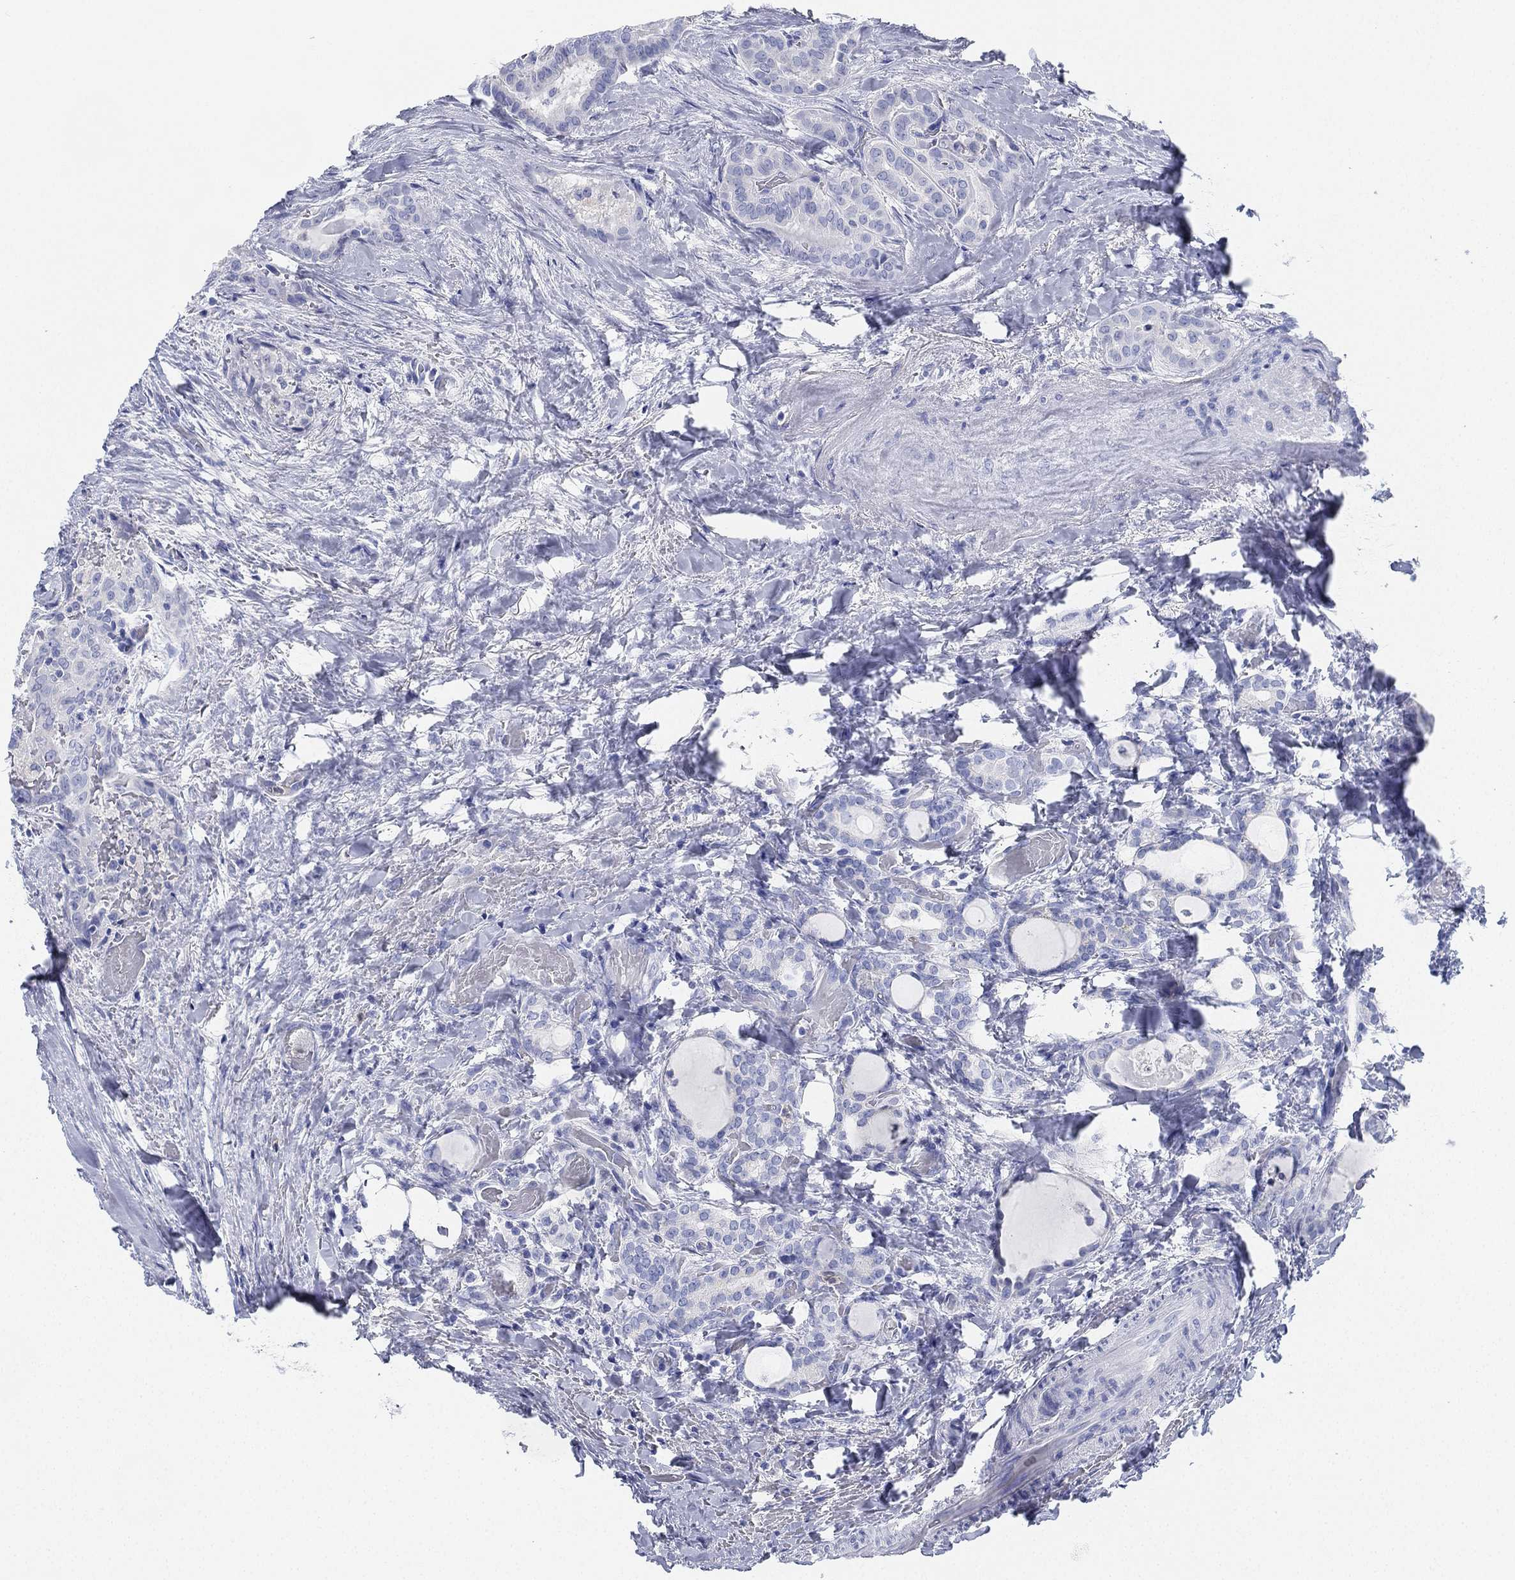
{"staining": {"intensity": "negative", "quantity": "none", "location": "none"}, "tissue": "thyroid cancer", "cell_type": "Tumor cells", "image_type": "cancer", "snomed": [{"axis": "morphology", "description": "Papillary adenocarcinoma, NOS"}, {"axis": "topography", "description": "Thyroid gland"}], "caption": "The image displays no significant expression in tumor cells of thyroid cancer (papillary adenocarcinoma). Nuclei are stained in blue.", "gene": "DEFB121", "patient": {"sex": "female", "age": 39}}